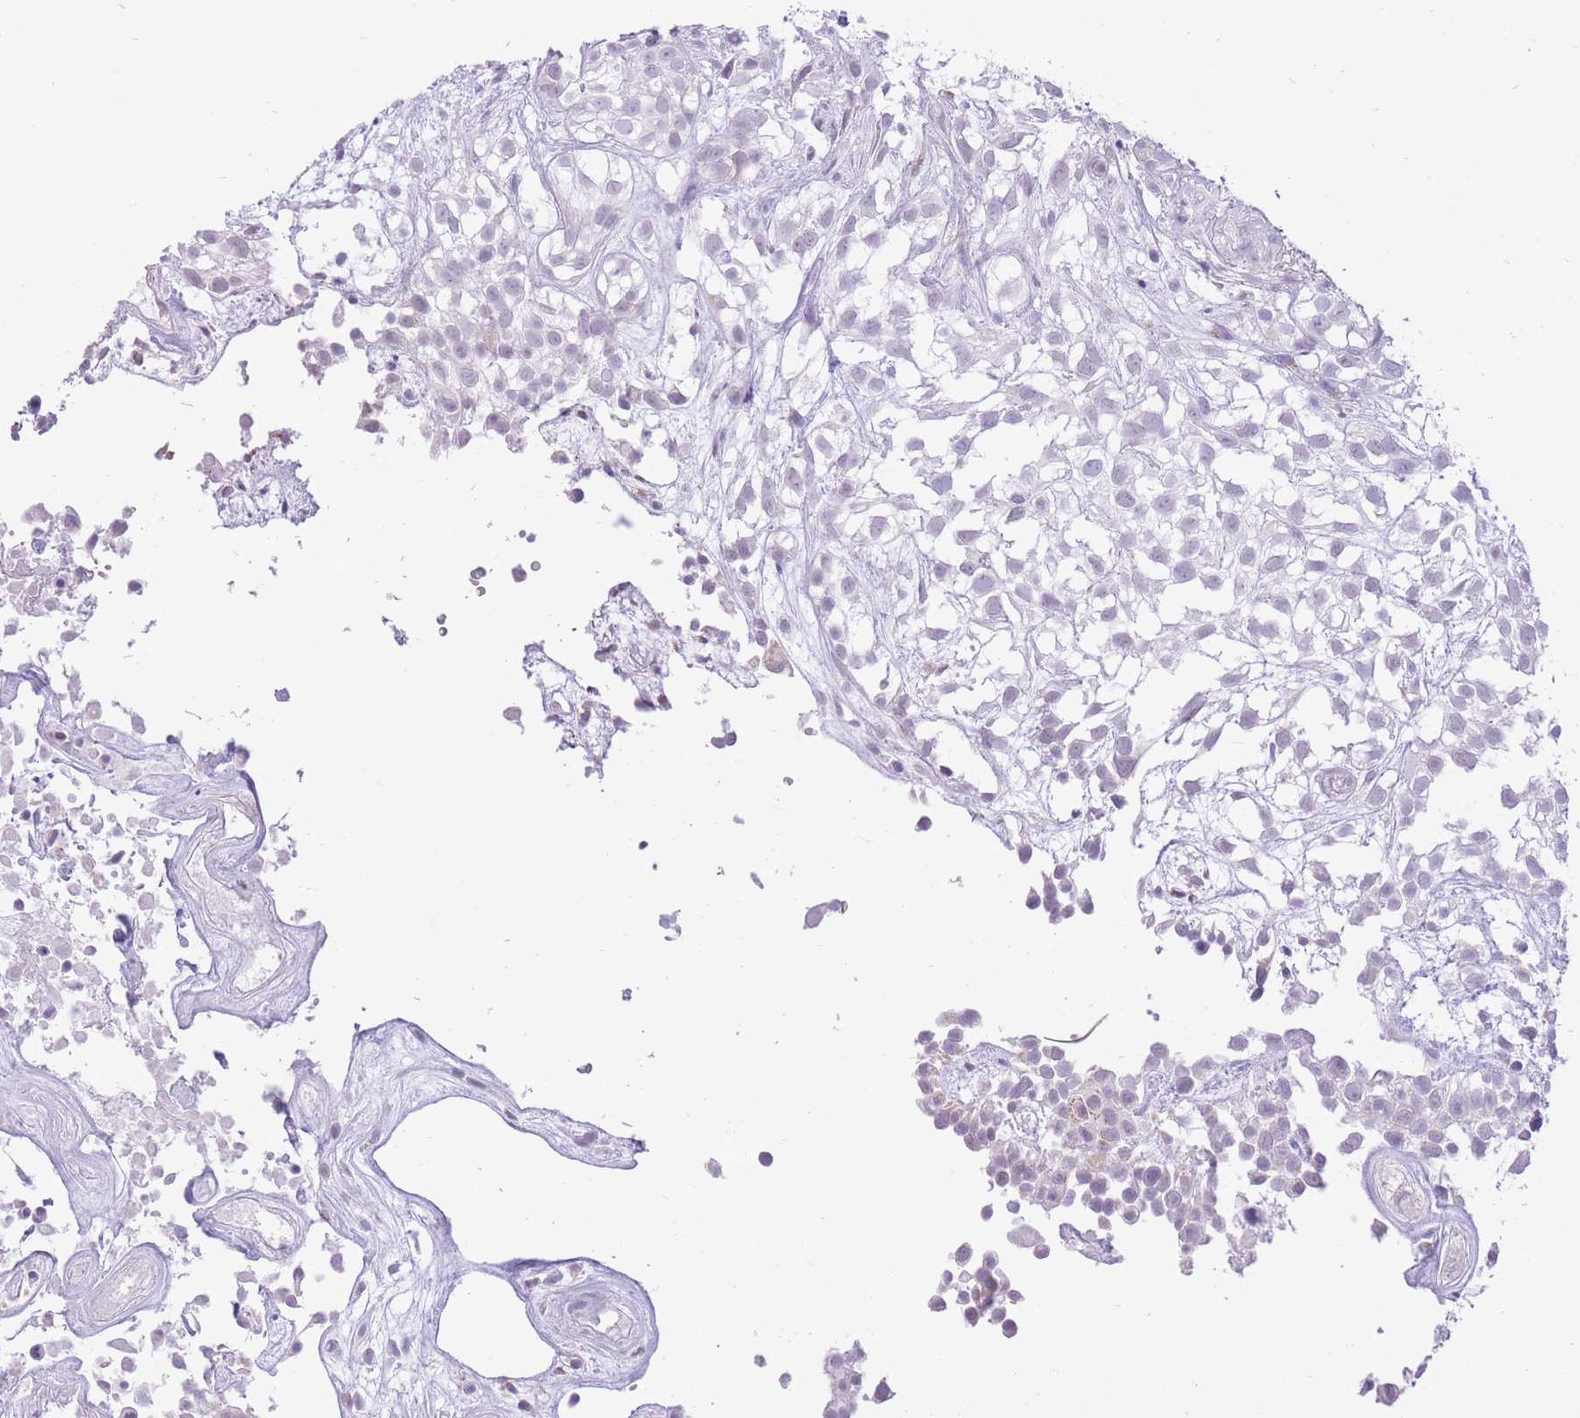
{"staining": {"intensity": "negative", "quantity": "none", "location": "none"}, "tissue": "urothelial cancer", "cell_type": "Tumor cells", "image_type": "cancer", "snomed": [{"axis": "morphology", "description": "Urothelial carcinoma, High grade"}, {"axis": "topography", "description": "Urinary bladder"}], "caption": "IHC micrograph of neoplastic tissue: human urothelial carcinoma (high-grade) stained with DAB (3,3'-diaminobenzidine) exhibits no significant protein positivity in tumor cells. Nuclei are stained in blue.", "gene": "DENND2D", "patient": {"sex": "male", "age": 56}}